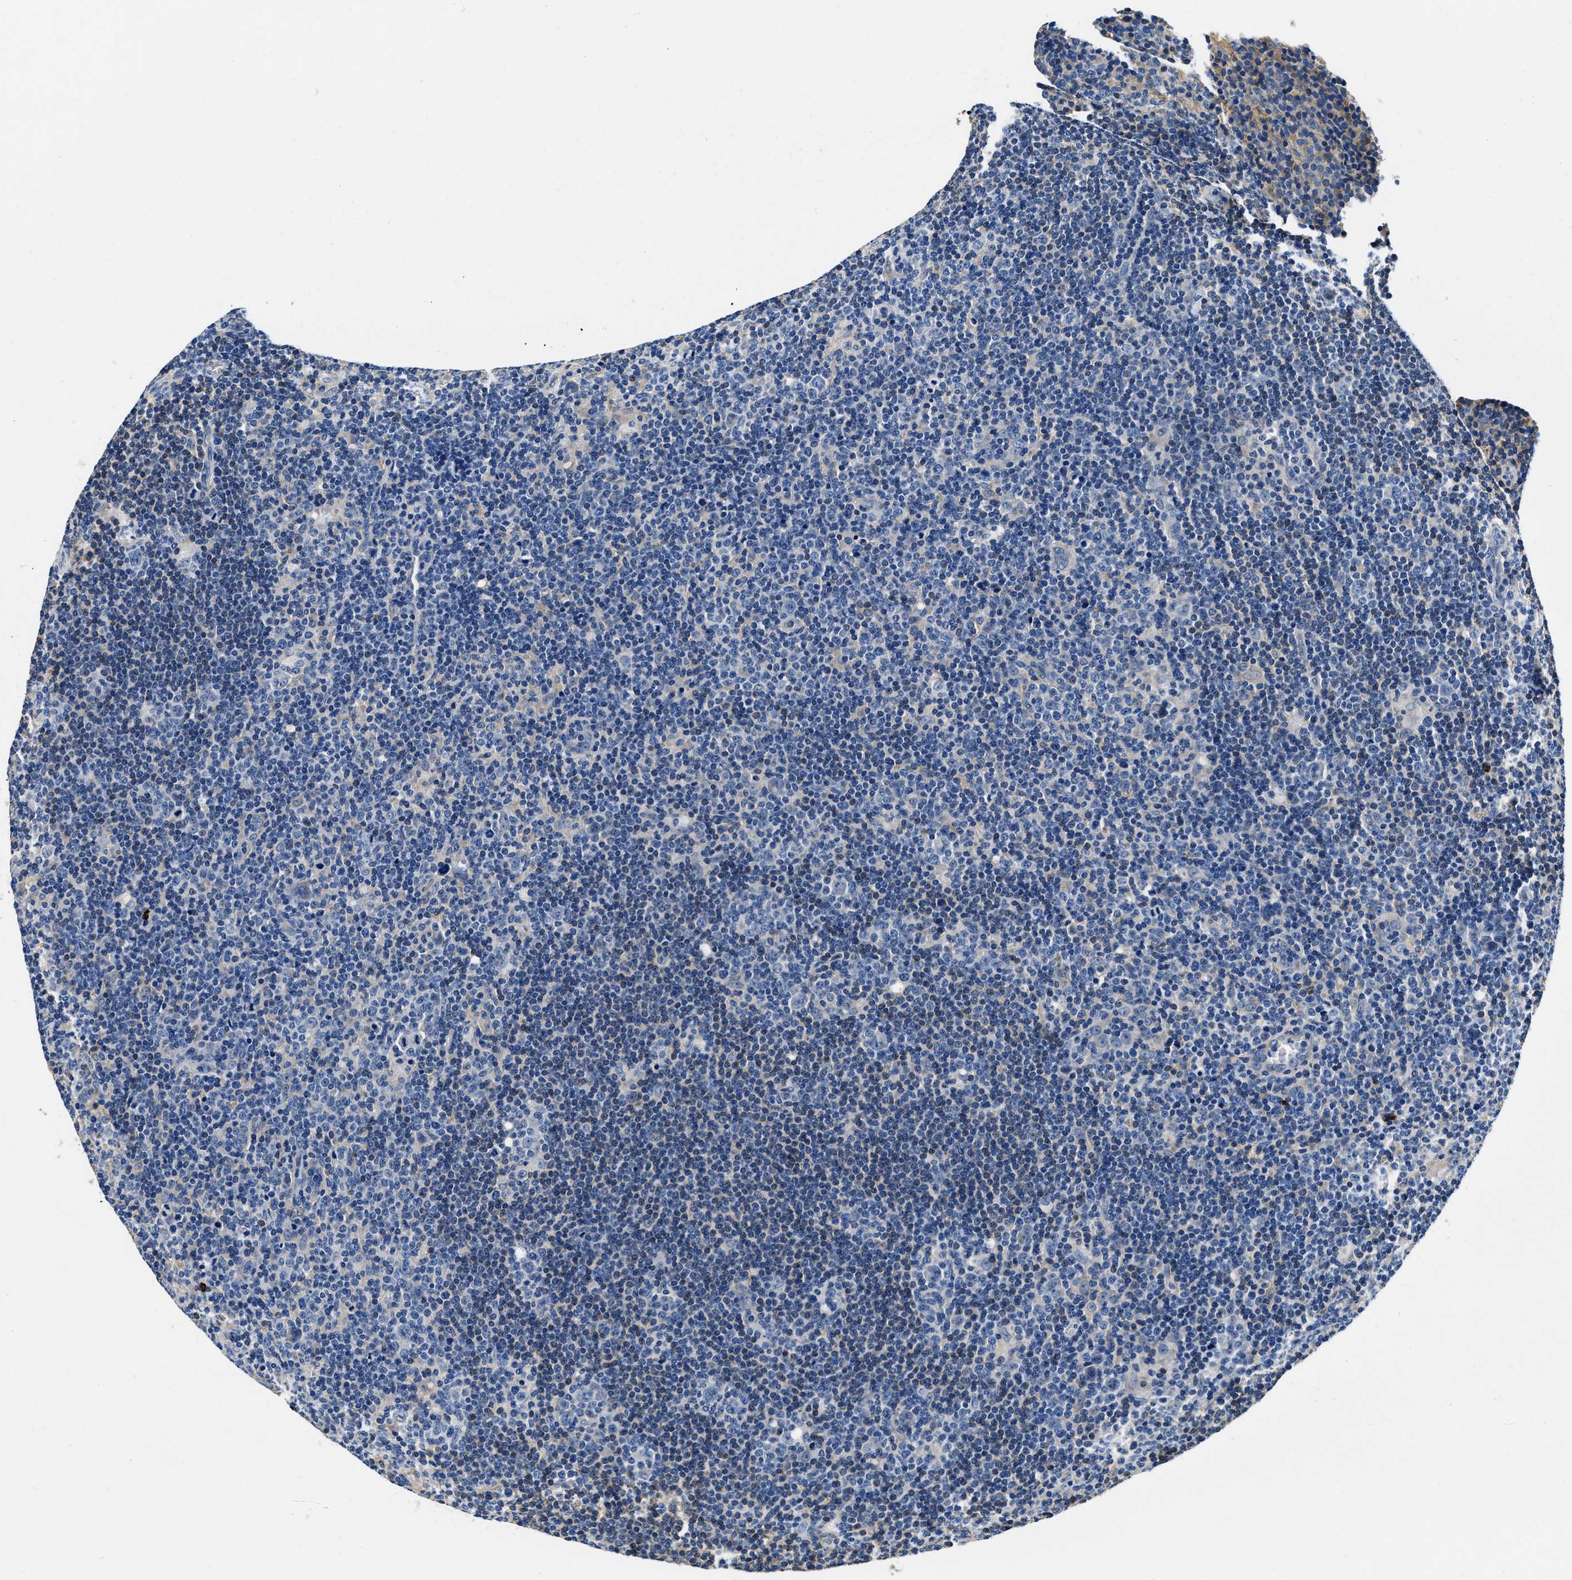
{"staining": {"intensity": "negative", "quantity": "none", "location": "none"}, "tissue": "lymphoma", "cell_type": "Tumor cells", "image_type": "cancer", "snomed": [{"axis": "morphology", "description": "Hodgkin's disease, NOS"}, {"axis": "topography", "description": "Lymph node"}], "caption": "Immunohistochemistry (IHC) micrograph of neoplastic tissue: human Hodgkin's disease stained with DAB (3,3'-diaminobenzidine) exhibits no significant protein expression in tumor cells.", "gene": "ZFAND3", "patient": {"sex": "female", "age": 57}}